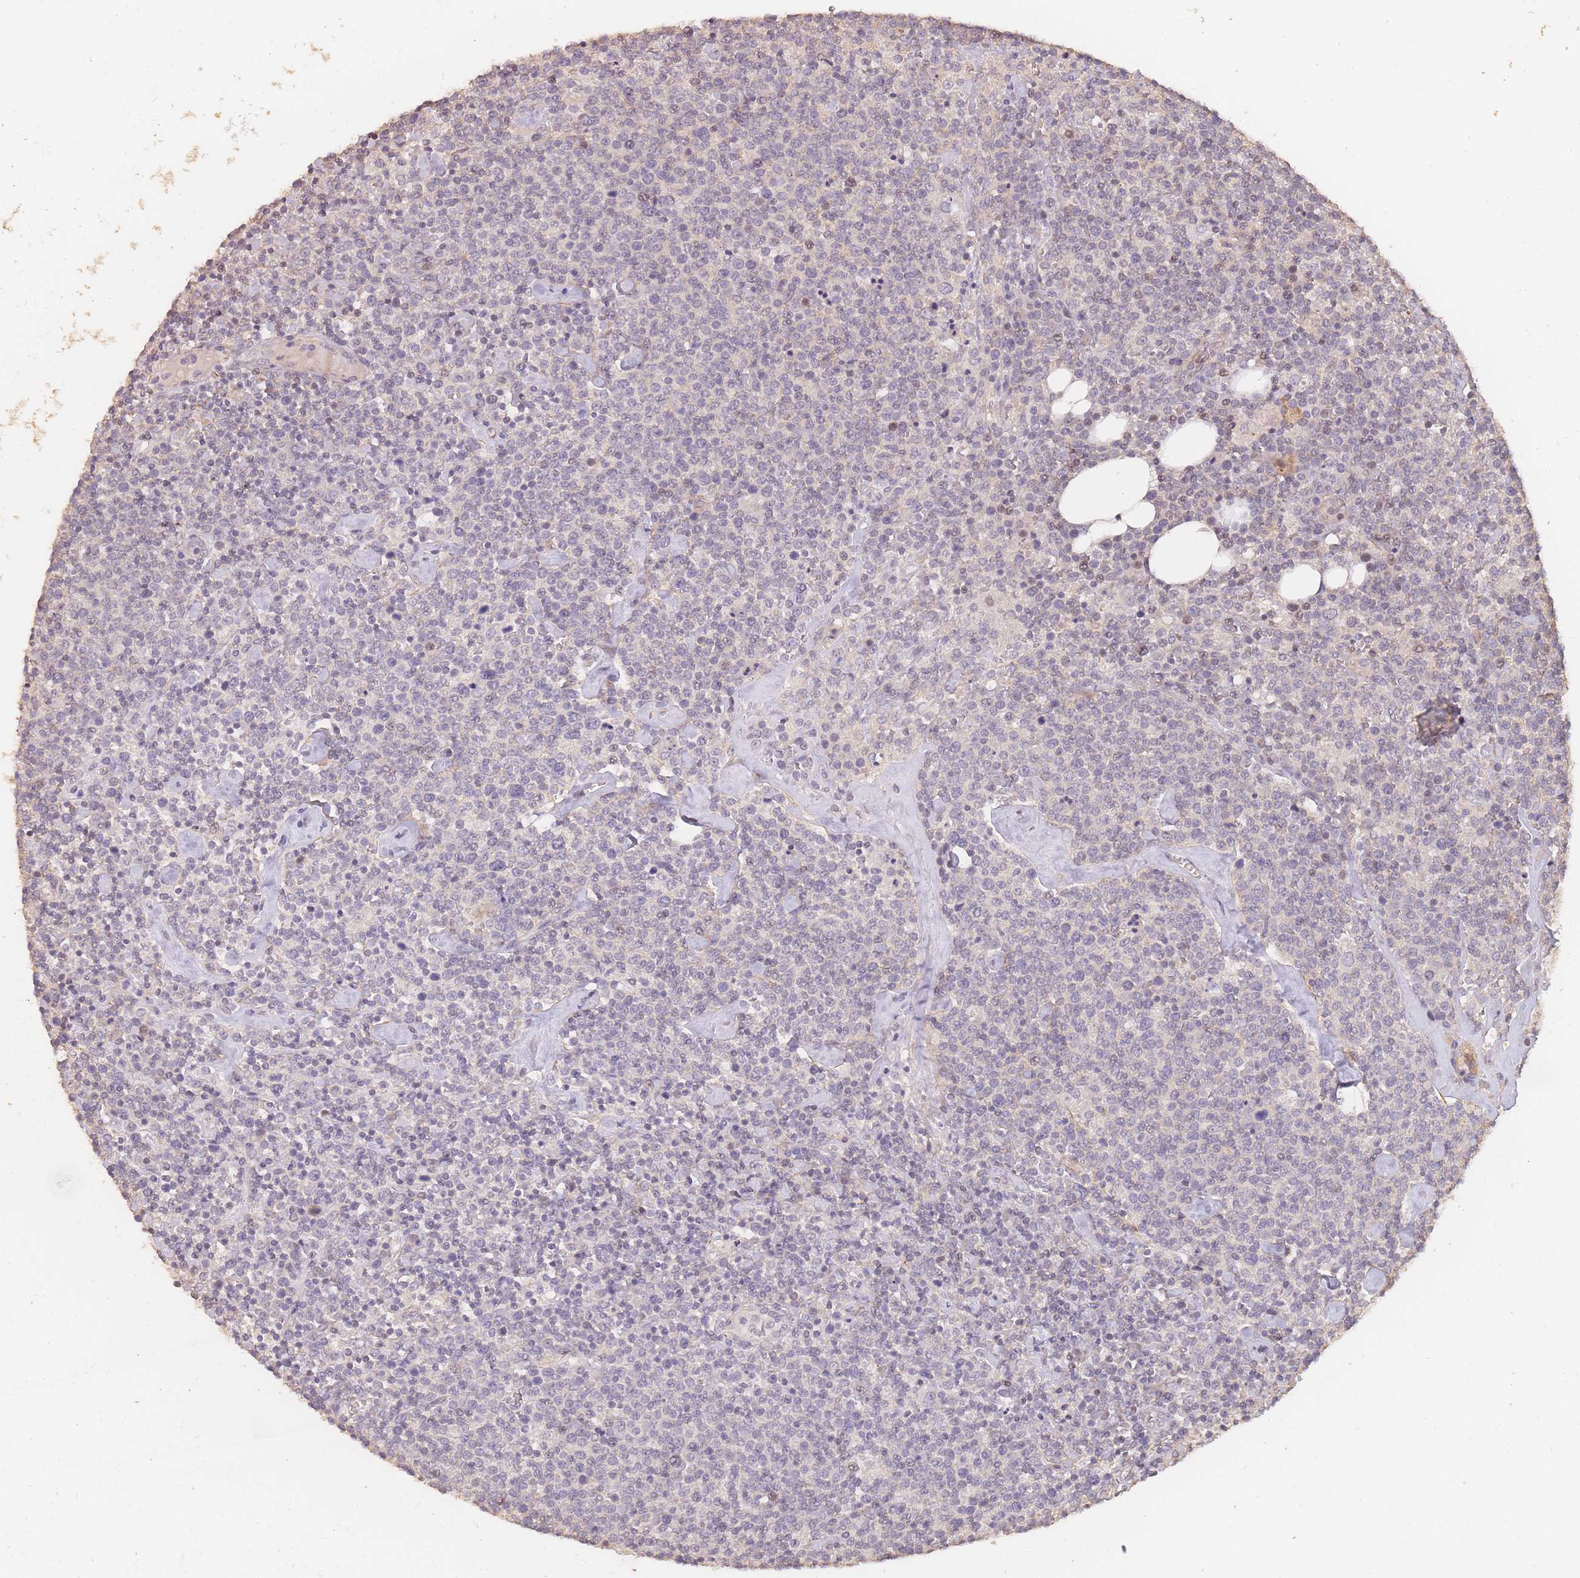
{"staining": {"intensity": "negative", "quantity": "none", "location": "none"}, "tissue": "lymphoma", "cell_type": "Tumor cells", "image_type": "cancer", "snomed": [{"axis": "morphology", "description": "Malignant lymphoma, non-Hodgkin's type, High grade"}, {"axis": "topography", "description": "Lymph node"}], "caption": "High magnification brightfield microscopy of lymphoma stained with DAB (3,3'-diaminobenzidine) (brown) and counterstained with hematoxylin (blue): tumor cells show no significant staining.", "gene": "NLRC4", "patient": {"sex": "male", "age": 61}}